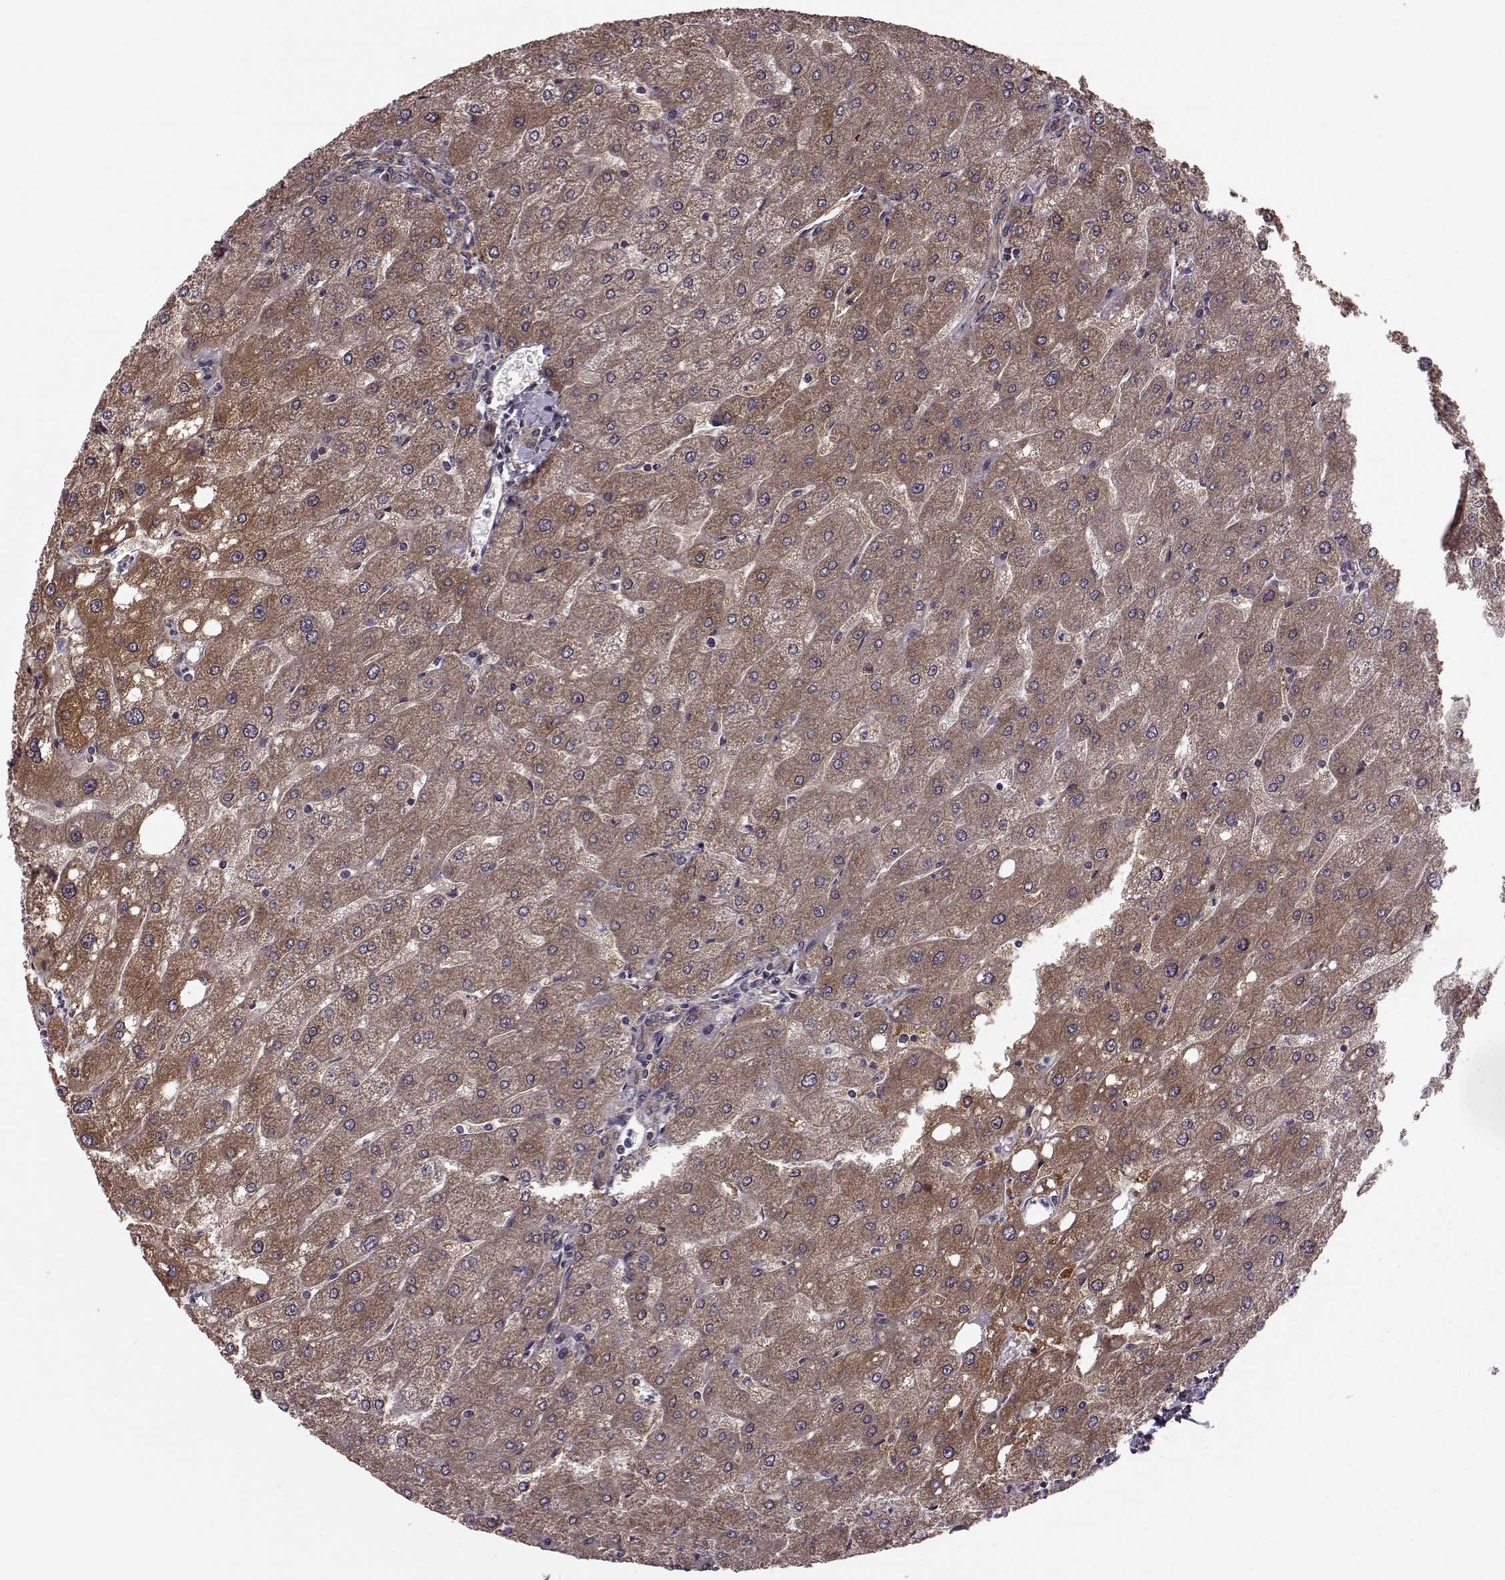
{"staining": {"intensity": "negative", "quantity": "none", "location": "none"}, "tissue": "liver", "cell_type": "Cholangiocytes", "image_type": "normal", "snomed": [{"axis": "morphology", "description": "Normal tissue, NOS"}, {"axis": "topography", "description": "Liver"}], "caption": "This is an immunohistochemistry (IHC) photomicrograph of benign human liver. There is no expression in cholangiocytes.", "gene": "FNIP2", "patient": {"sex": "male", "age": 67}}